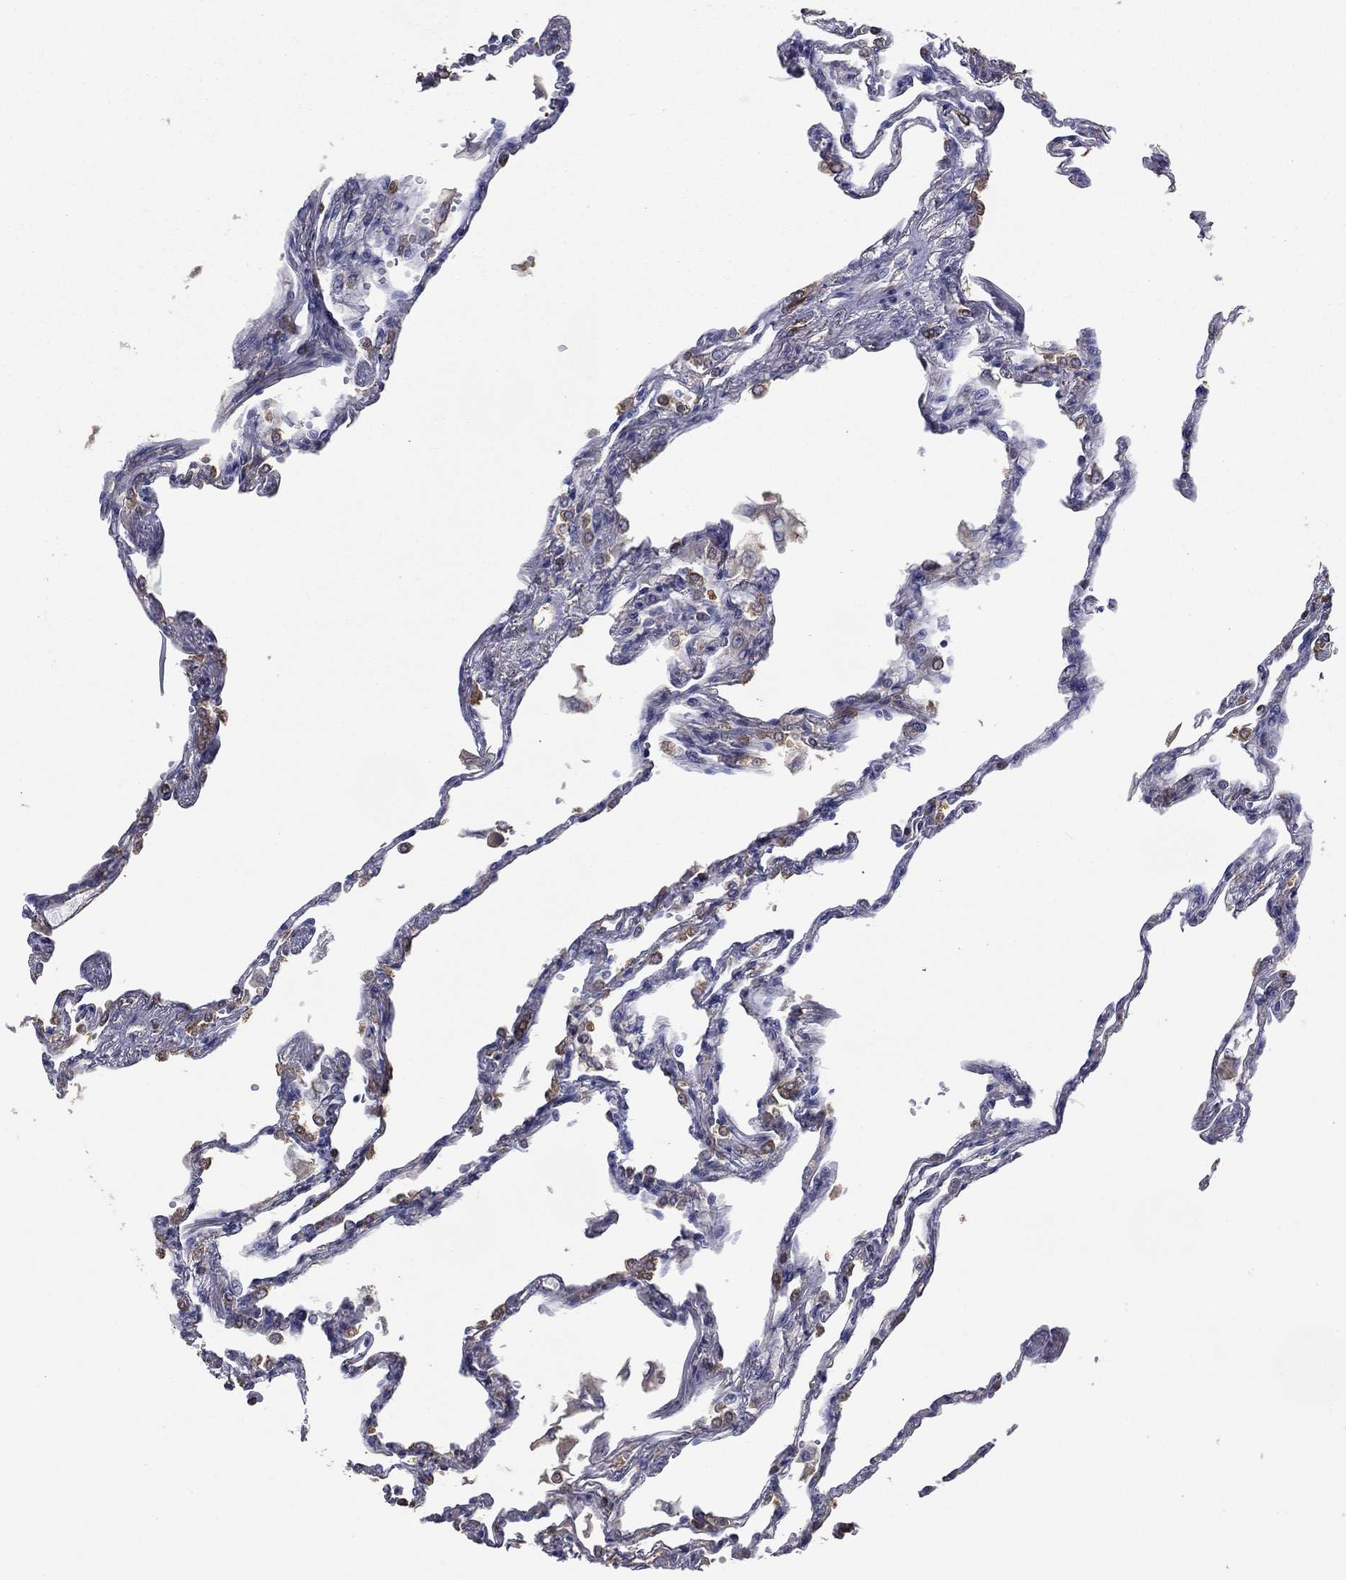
{"staining": {"intensity": "moderate", "quantity": "25%-75%", "location": "cytoplasmic/membranous"}, "tissue": "lung", "cell_type": "Alveolar cells", "image_type": "normal", "snomed": [{"axis": "morphology", "description": "Normal tissue, NOS"}, {"axis": "topography", "description": "Lung"}], "caption": "Immunohistochemistry image of unremarkable lung stained for a protein (brown), which reveals medium levels of moderate cytoplasmic/membranous staining in approximately 25%-75% of alveolar cells.", "gene": "SARS1", "patient": {"sex": "male", "age": 78}}